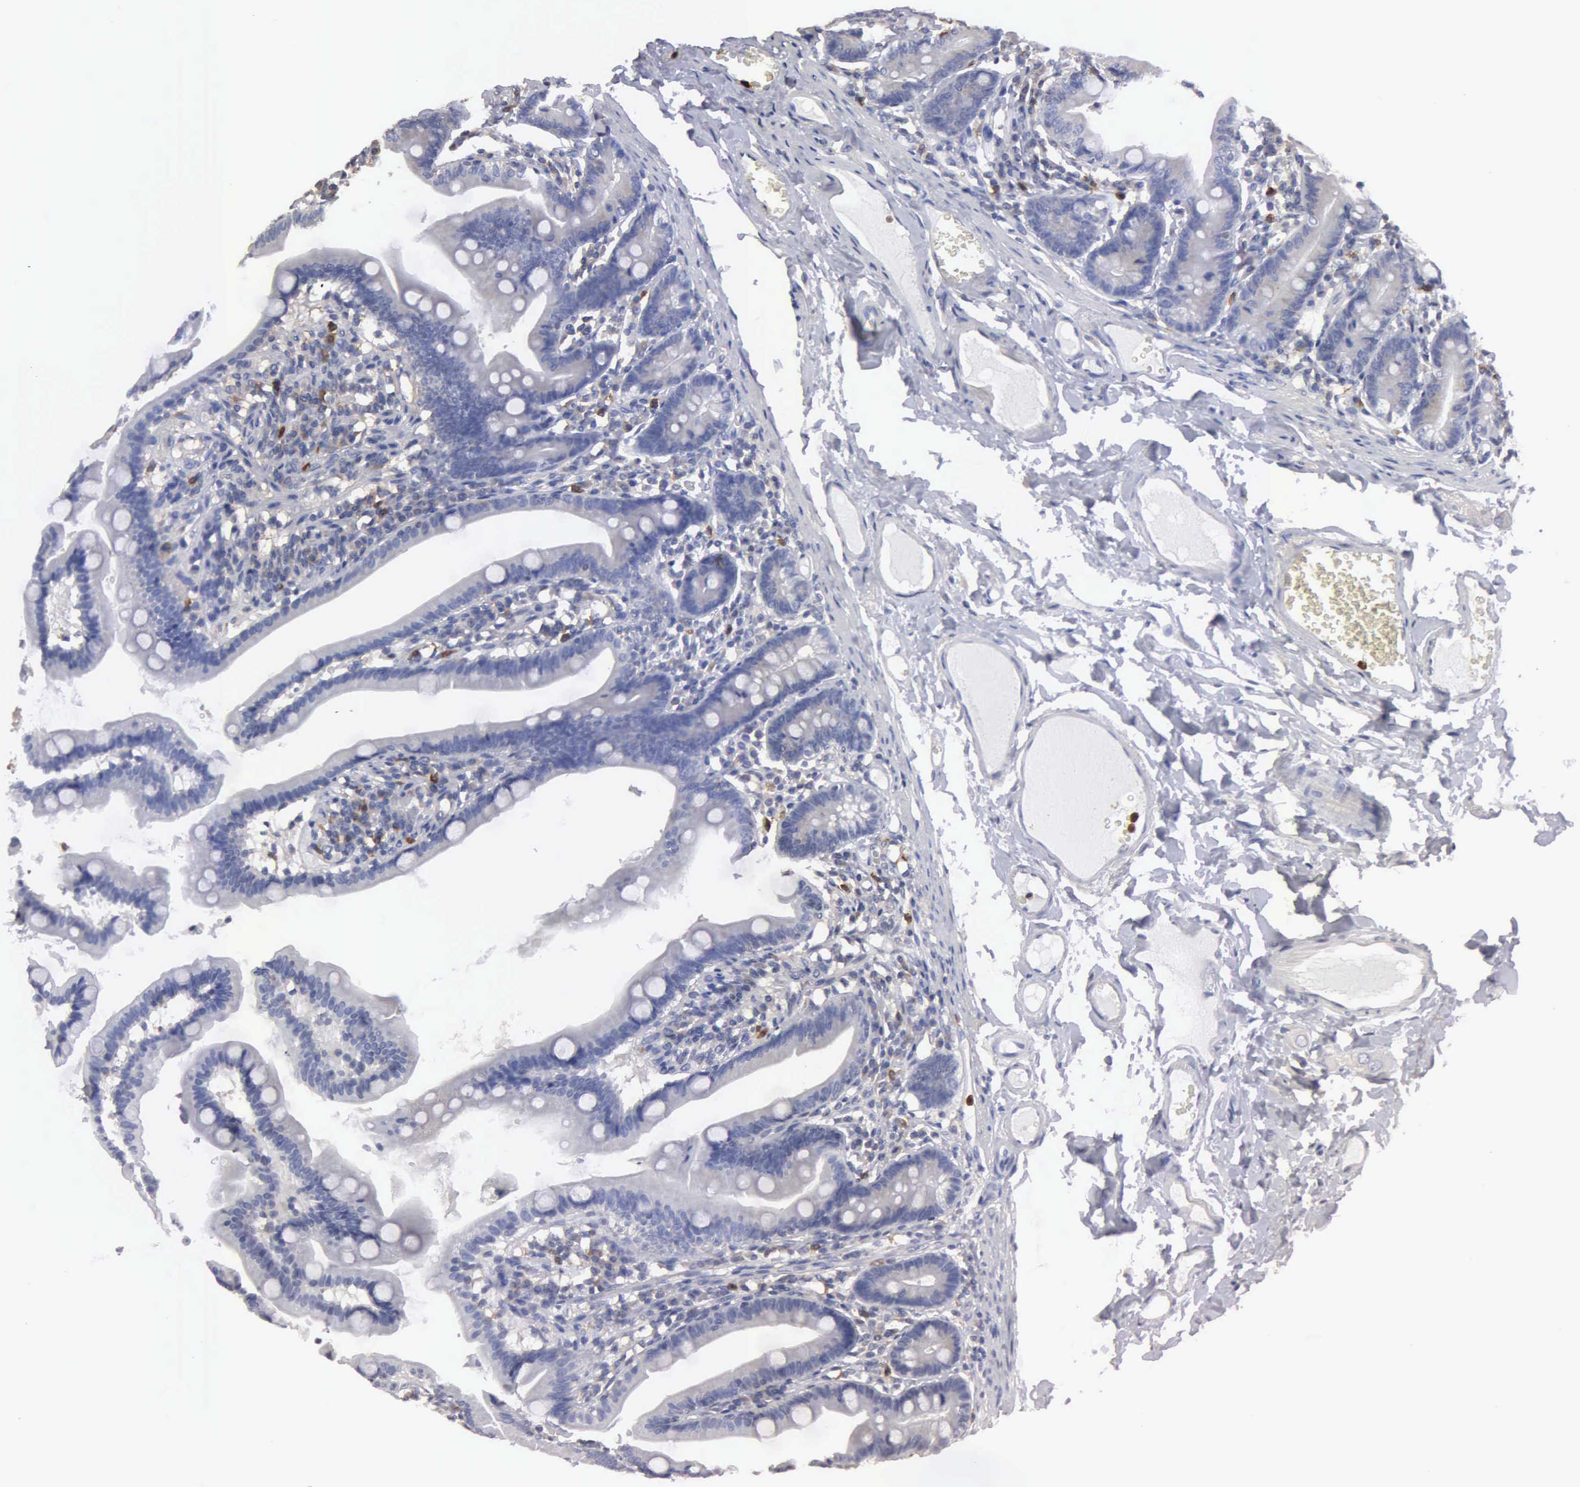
{"staining": {"intensity": "weak", "quantity": "<25%", "location": "cytoplasmic/membranous"}, "tissue": "duodenum", "cell_type": "Glandular cells", "image_type": "normal", "snomed": [{"axis": "morphology", "description": "Normal tissue, NOS"}, {"axis": "topography", "description": "Duodenum"}], "caption": "A micrograph of human duodenum is negative for staining in glandular cells. (Brightfield microscopy of DAB immunohistochemistry at high magnification).", "gene": "G6PD", "patient": {"sex": "female", "age": 75}}